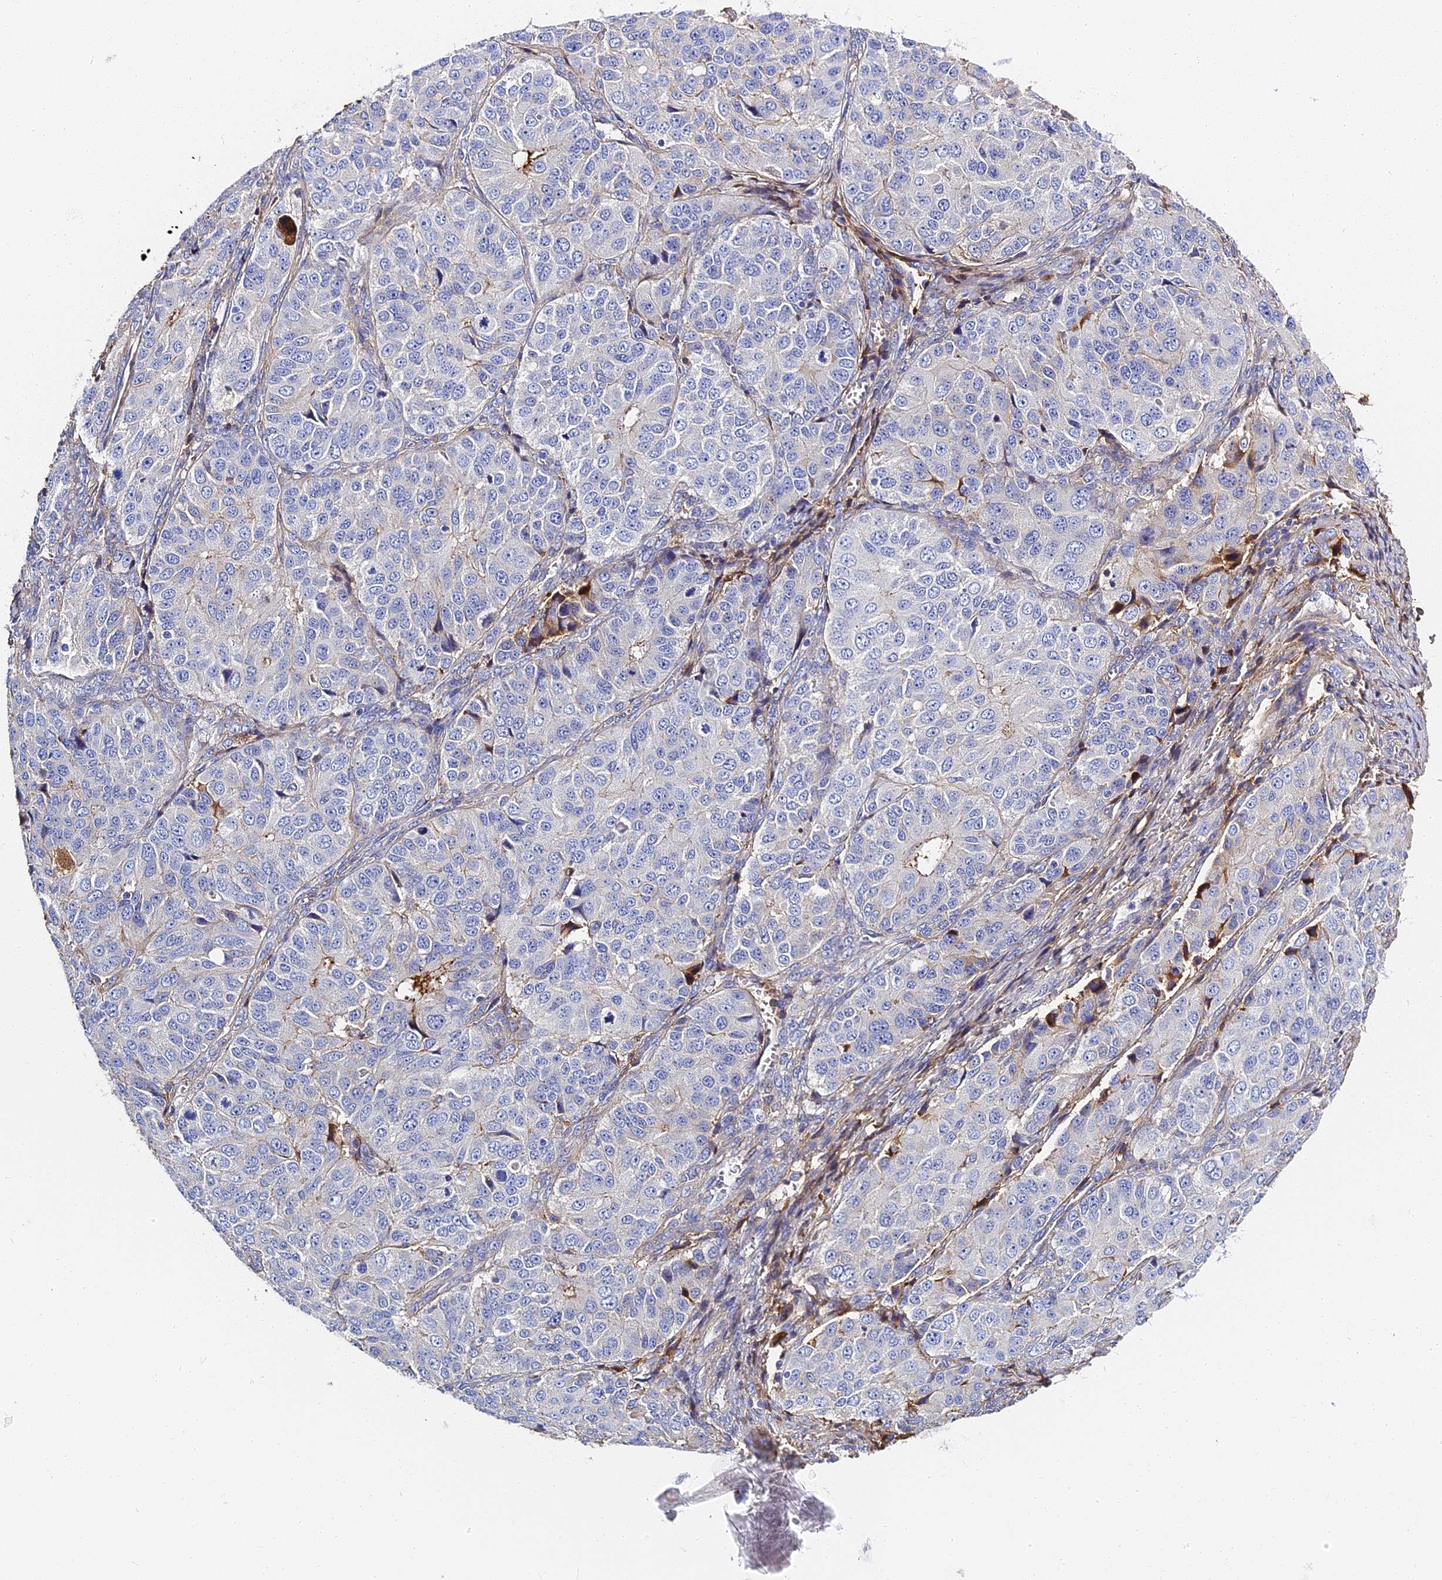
{"staining": {"intensity": "weak", "quantity": "<25%", "location": "cytoplasmic/membranous"}, "tissue": "ovarian cancer", "cell_type": "Tumor cells", "image_type": "cancer", "snomed": [{"axis": "morphology", "description": "Carcinoma, endometroid"}, {"axis": "topography", "description": "Ovary"}], "caption": "Image shows no significant protein staining in tumor cells of ovarian cancer.", "gene": "ITIH1", "patient": {"sex": "female", "age": 51}}